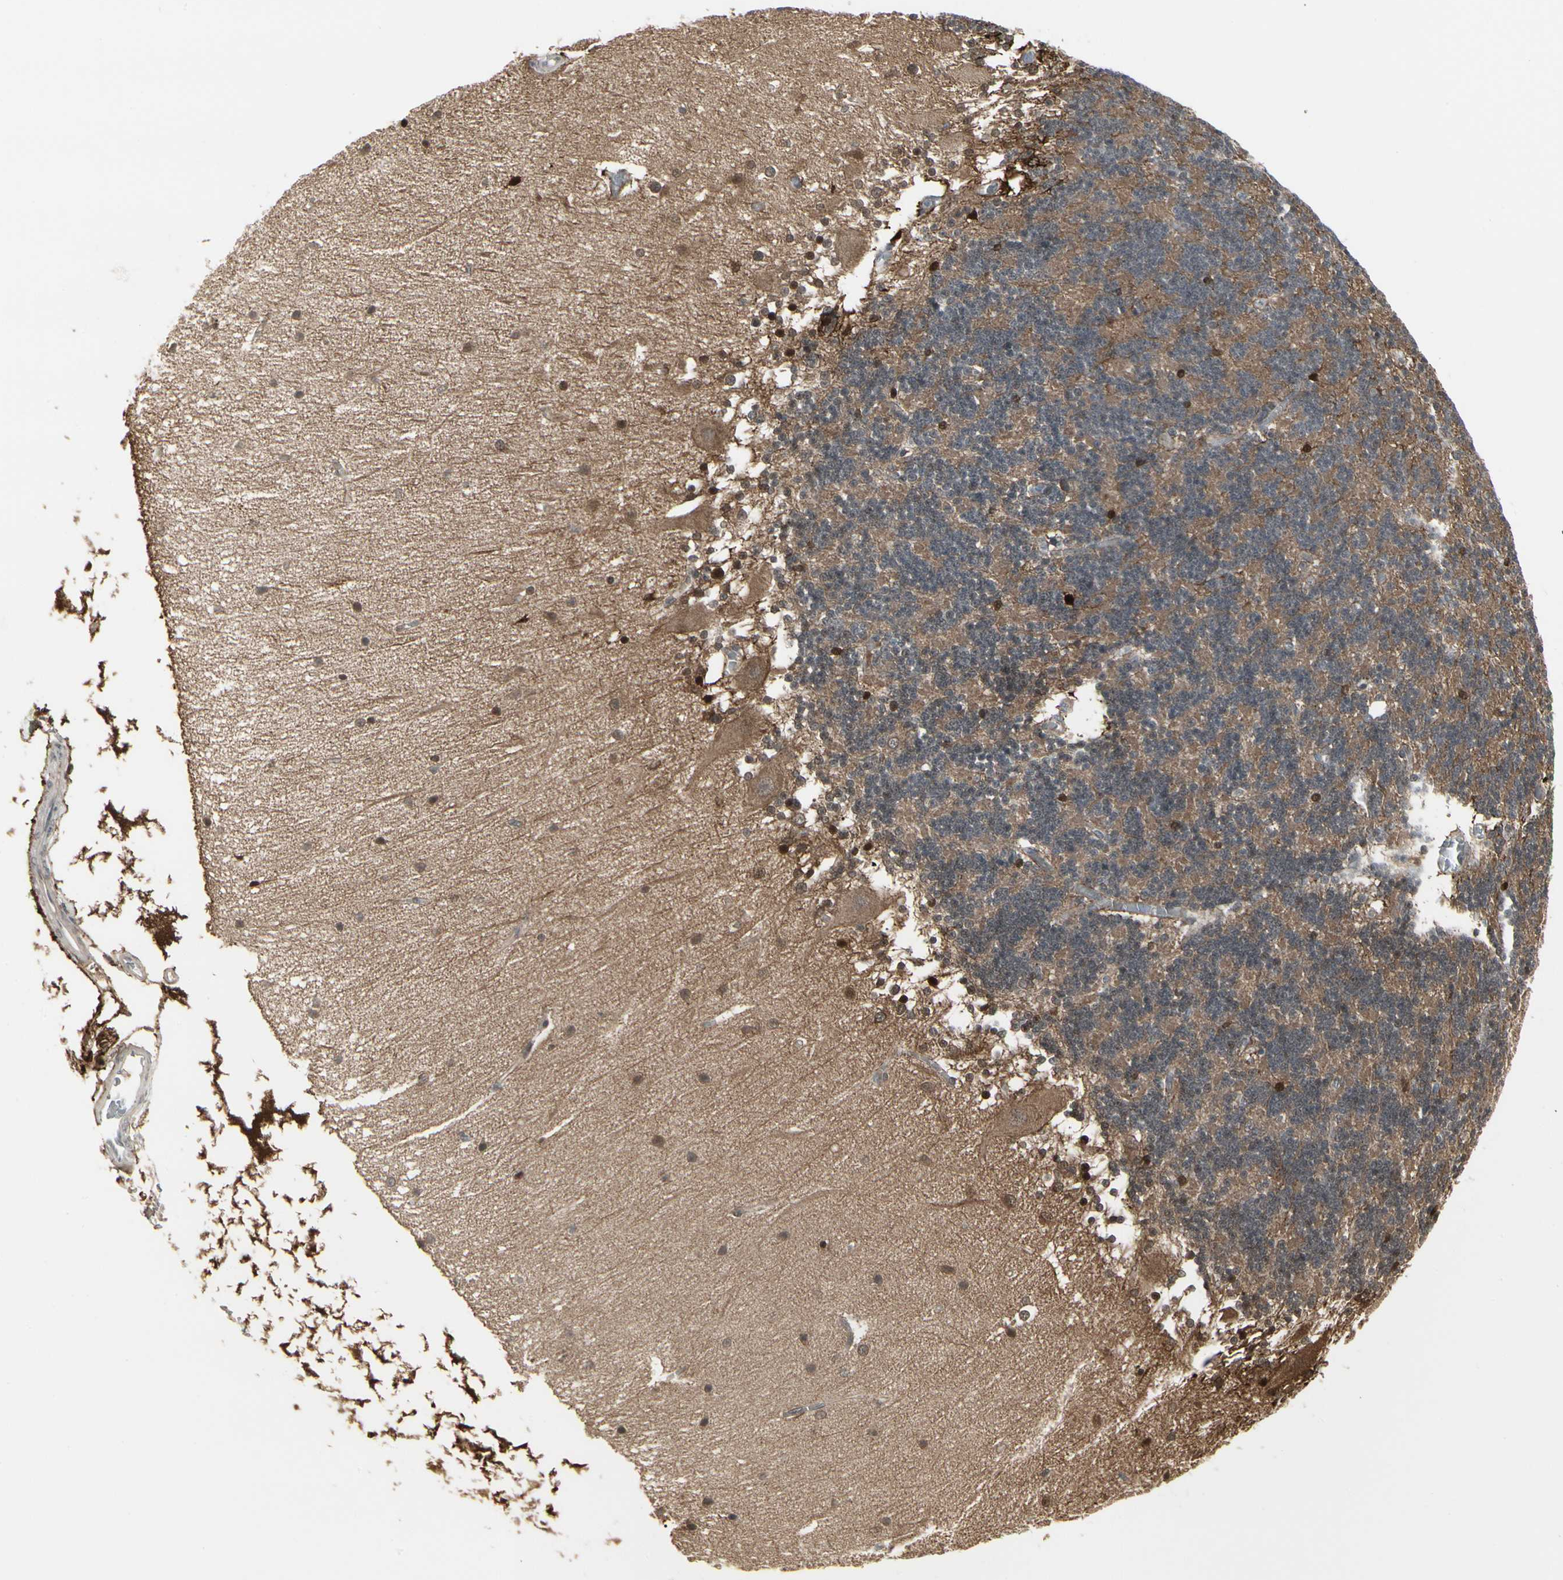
{"staining": {"intensity": "moderate", "quantity": "25%-75%", "location": "cytoplasmic/membranous"}, "tissue": "cerebellum", "cell_type": "Cells in granular layer", "image_type": "normal", "snomed": [{"axis": "morphology", "description": "Normal tissue, NOS"}, {"axis": "topography", "description": "Cerebellum"}], "caption": "Cerebellum stained for a protein (brown) displays moderate cytoplasmic/membranous positive staining in about 25%-75% of cells in granular layer.", "gene": "IGFBP6", "patient": {"sex": "female", "age": 54}}